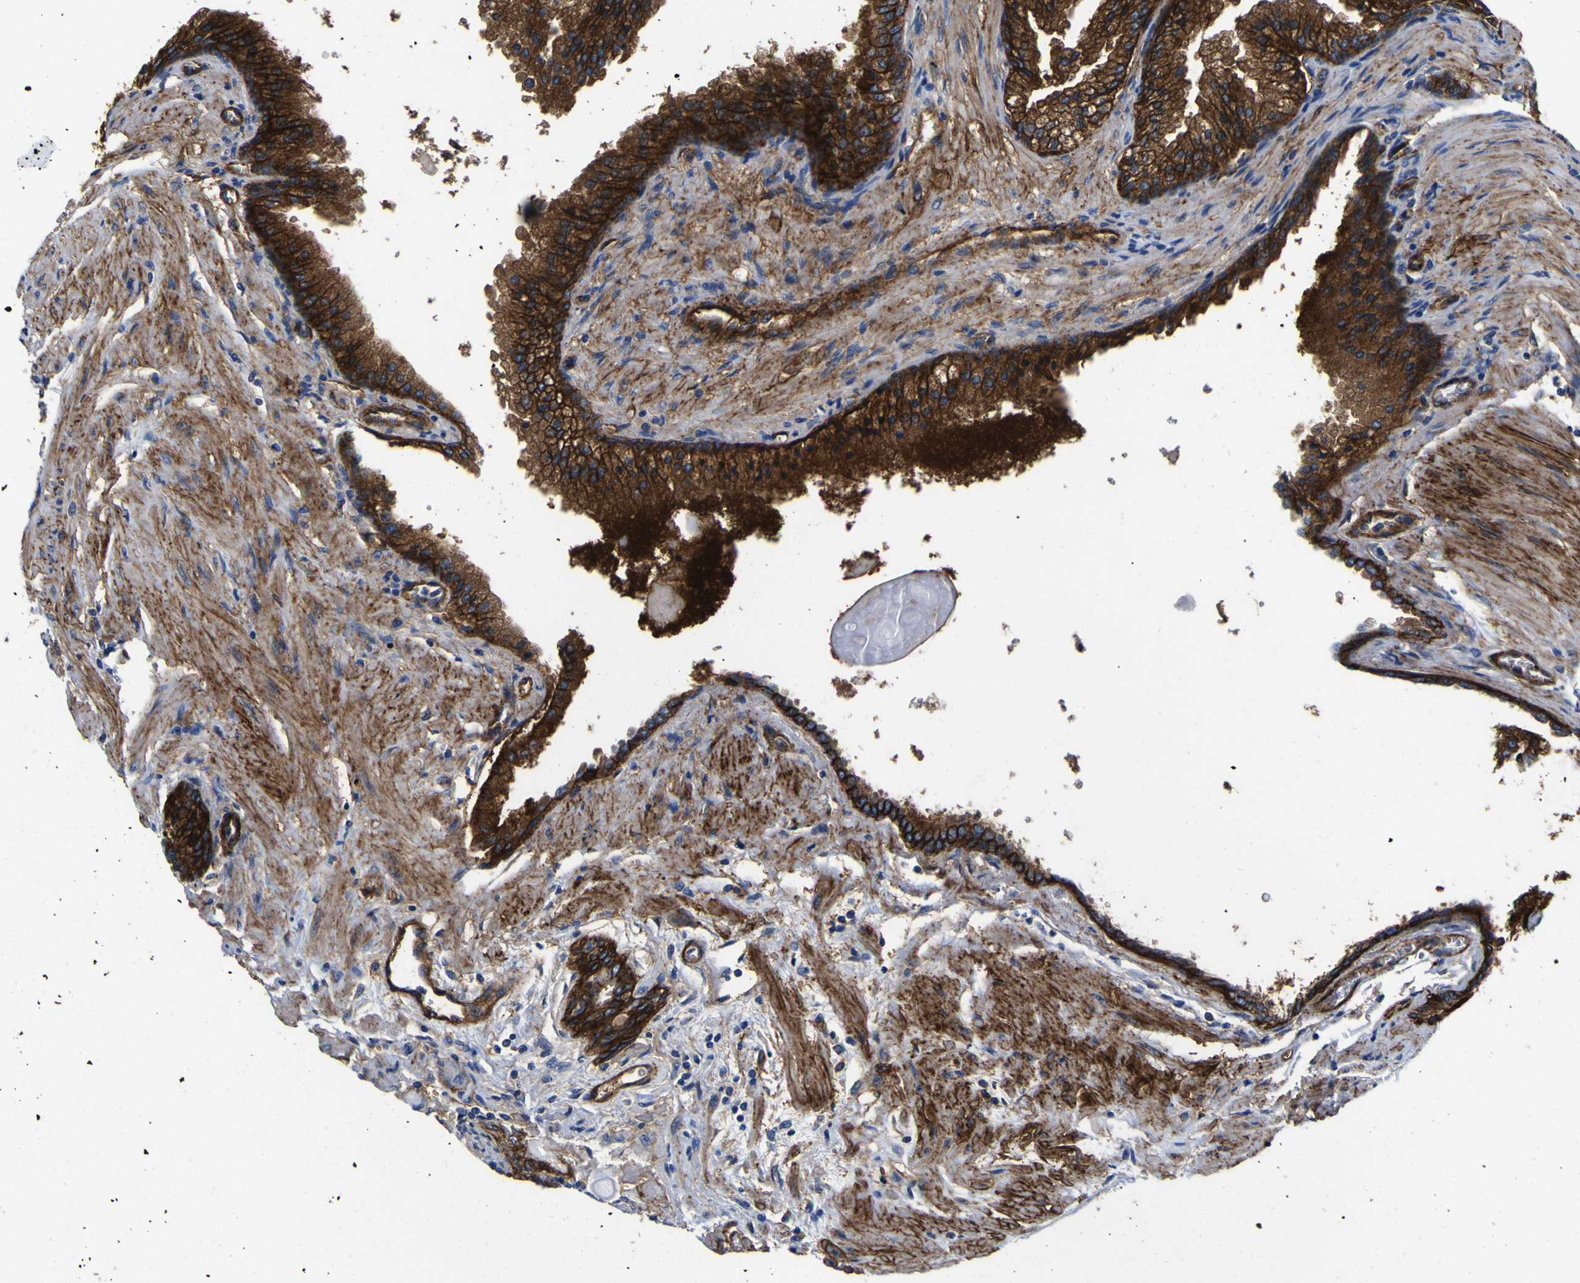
{"staining": {"intensity": "strong", "quantity": ">75%", "location": "cytoplasmic/membranous"}, "tissue": "prostate cancer", "cell_type": "Tumor cells", "image_type": "cancer", "snomed": [{"axis": "morphology", "description": "Adenocarcinoma, High grade"}, {"axis": "topography", "description": "Prostate"}], "caption": "Human prostate adenocarcinoma (high-grade) stained for a protein (brown) demonstrates strong cytoplasmic/membranous positive expression in about >75% of tumor cells.", "gene": "CD151", "patient": {"sex": "male", "age": 58}}